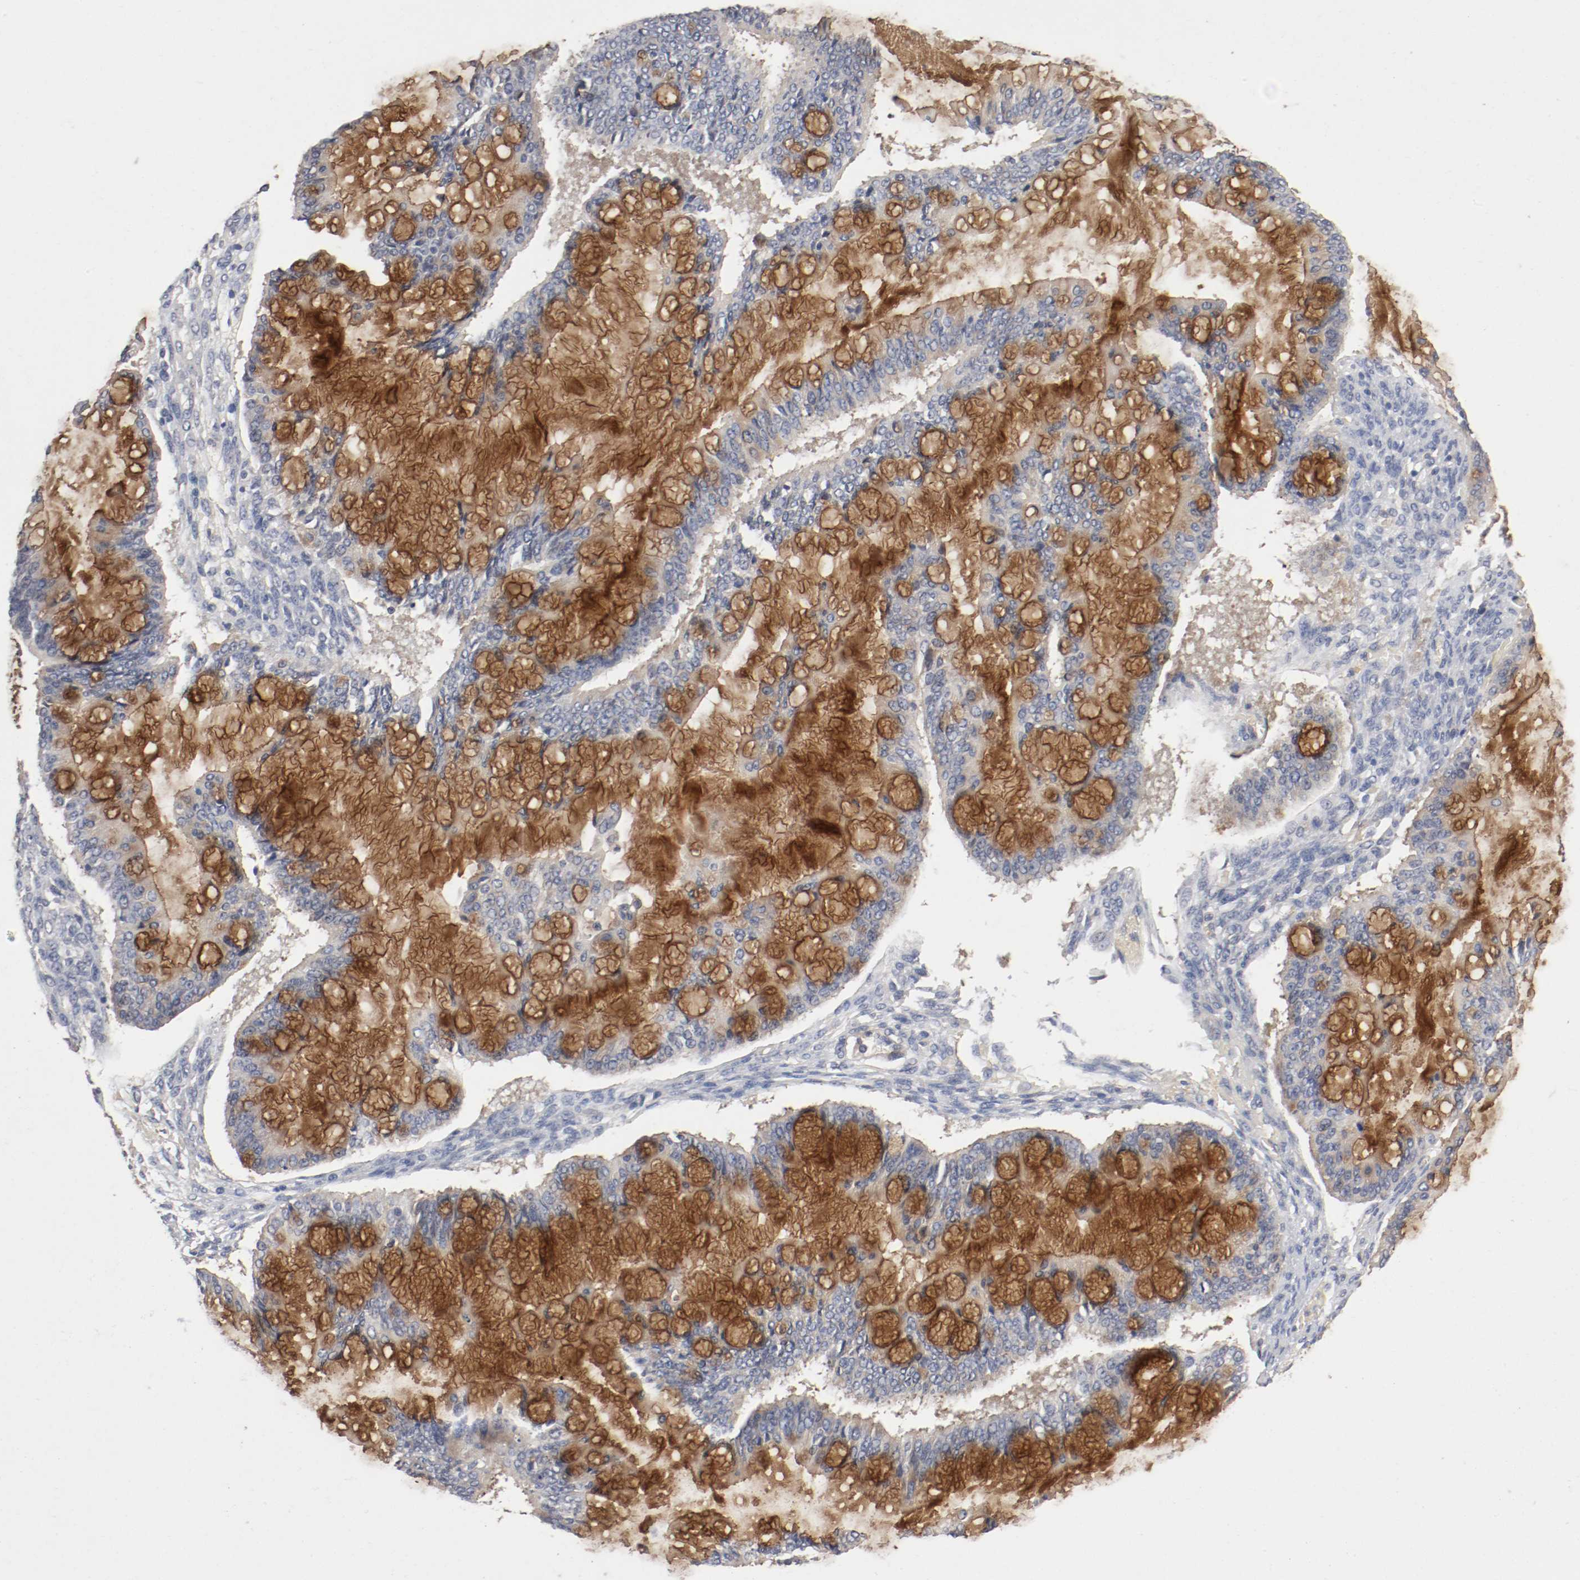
{"staining": {"intensity": "weak", "quantity": "25%-75%", "location": "cytoplasmic/membranous"}, "tissue": "ovarian cancer", "cell_type": "Tumor cells", "image_type": "cancer", "snomed": [{"axis": "morphology", "description": "Cystadenocarcinoma, mucinous, NOS"}, {"axis": "topography", "description": "Ovary"}], "caption": "Tumor cells exhibit weak cytoplasmic/membranous positivity in approximately 25%-75% of cells in ovarian cancer (mucinous cystadenocarcinoma).", "gene": "REN", "patient": {"sex": "female", "age": 73}}